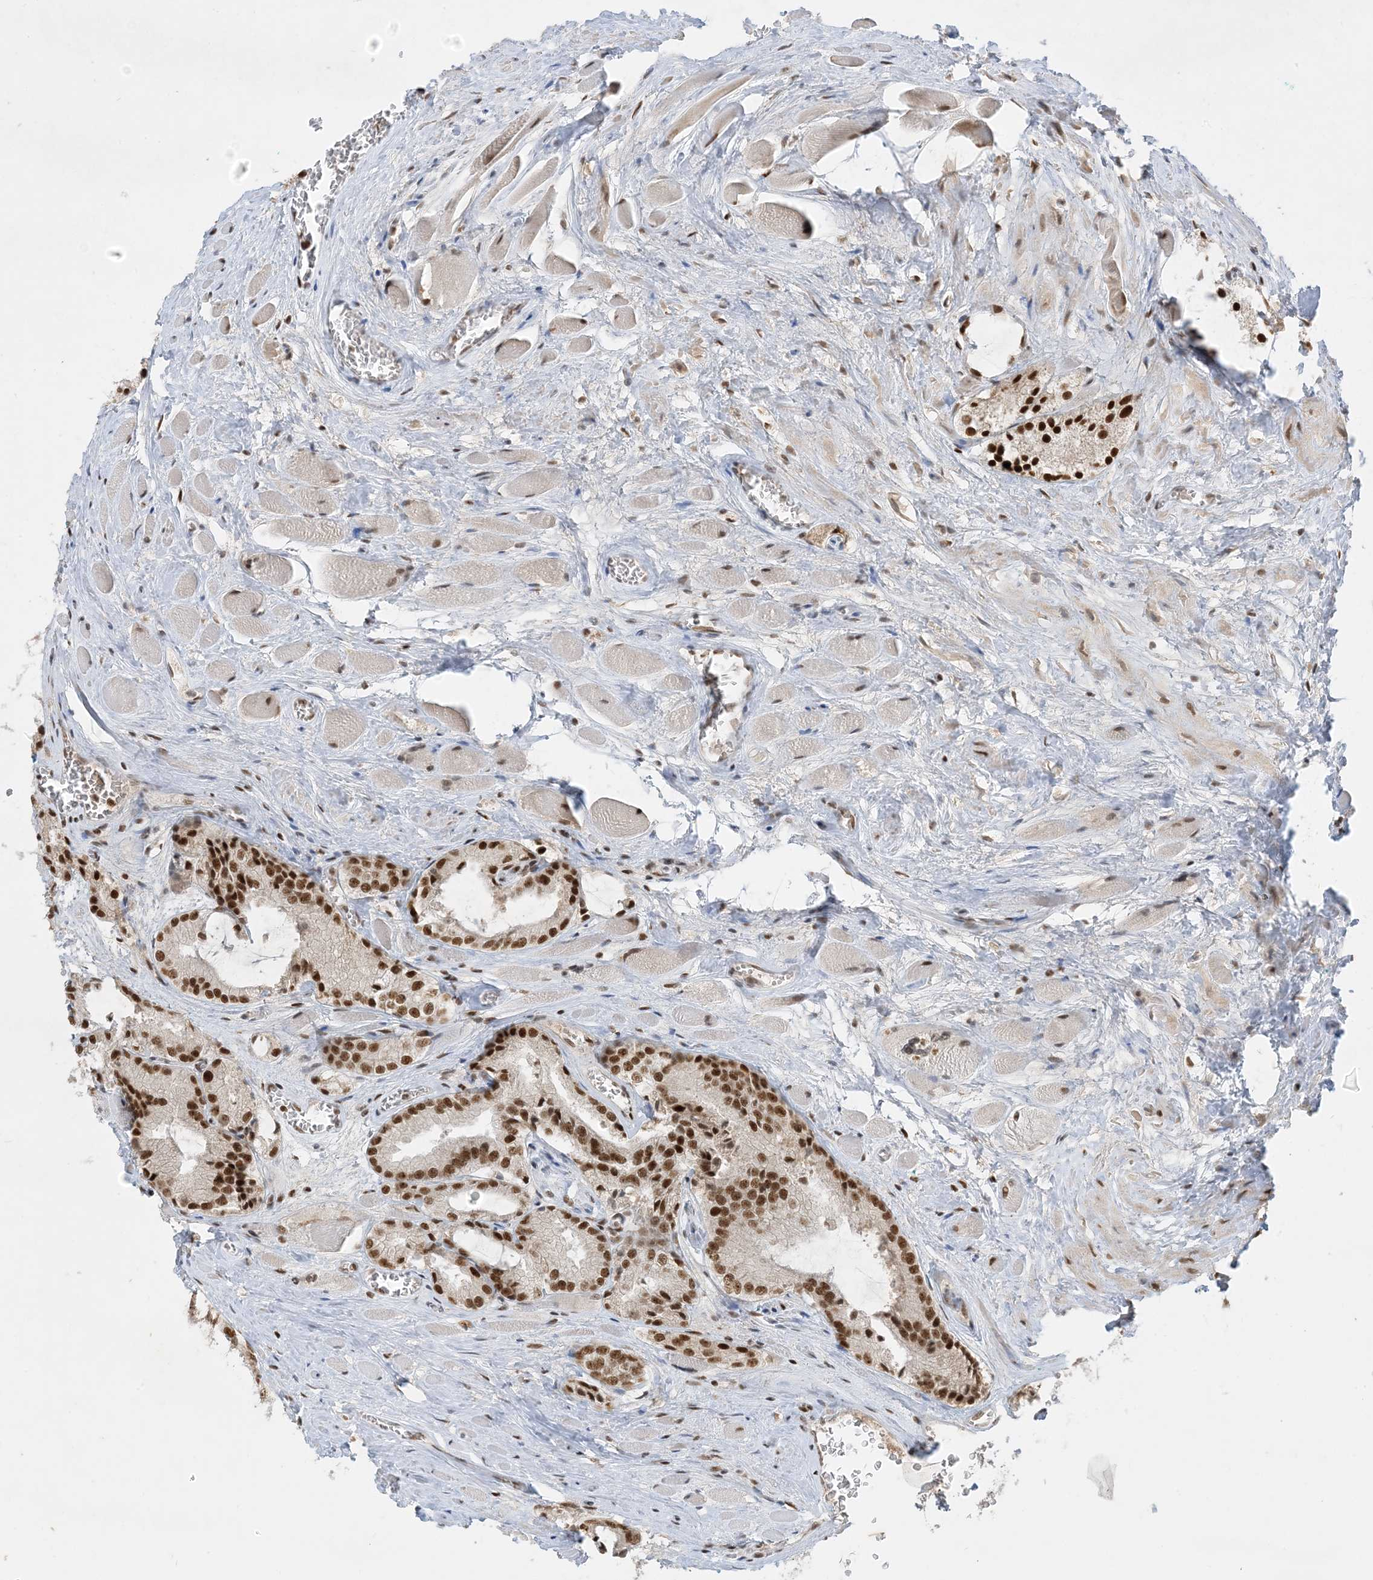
{"staining": {"intensity": "strong", "quantity": ">75%", "location": "nuclear"}, "tissue": "prostate cancer", "cell_type": "Tumor cells", "image_type": "cancer", "snomed": [{"axis": "morphology", "description": "Adenocarcinoma, Low grade"}, {"axis": "topography", "description": "Prostate"}], "caption": "Prostate cancer was stained to show a protein in brown. There is high levels of strong nuclear expression in about >75% of tumor cells.", "gene": "PPIL2", "patient": {"sex": "male", "age": 67}}